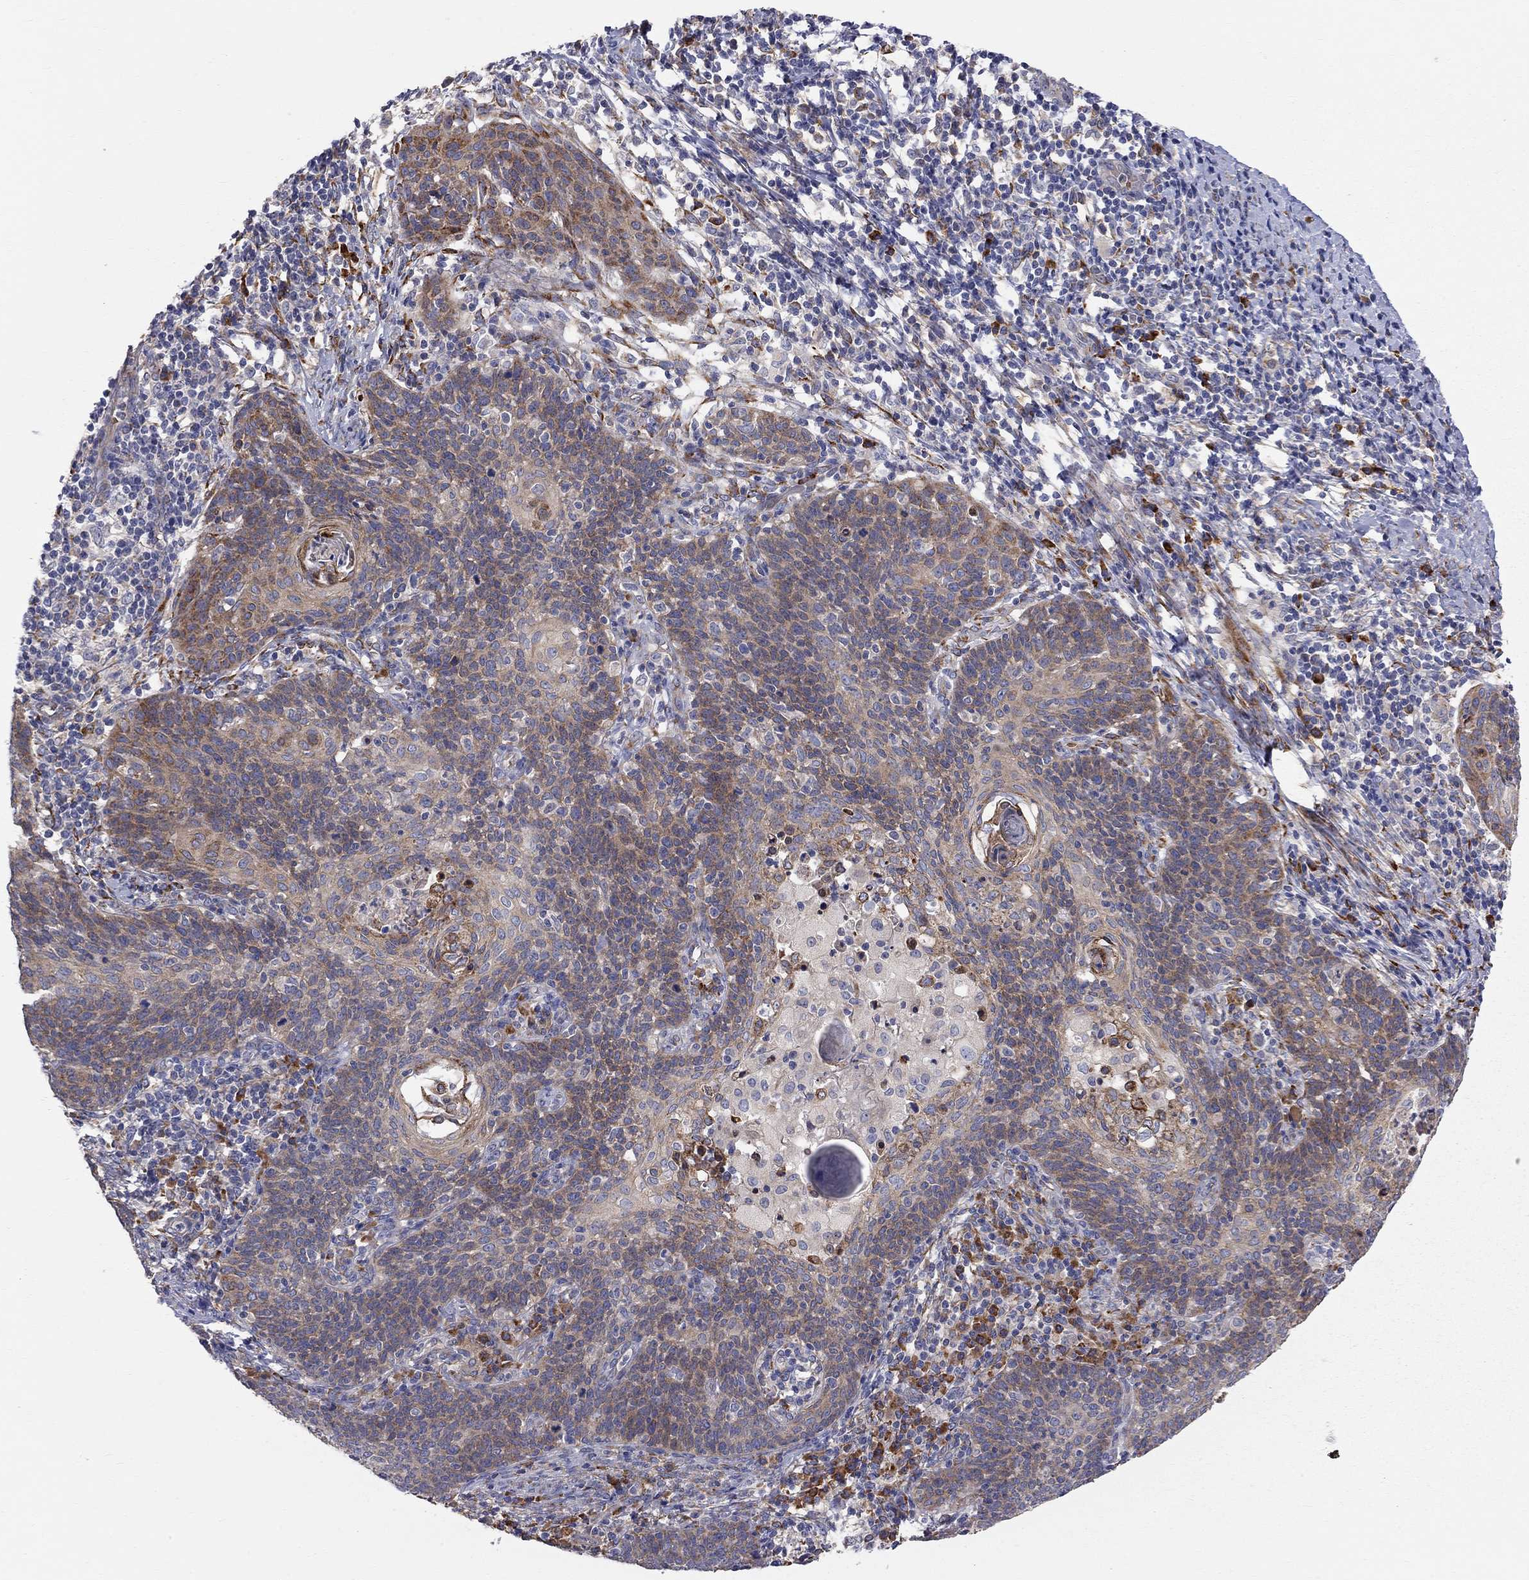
{"staining": {"intensity": "moderate", "quantity": "<25%", "location": "cytoplasmic/membranous"}, "tissue": "cervical cancer", "cell_type": "Tumor cells", "image_type": "cancer", "snomed": [{"axis": "morphology", "description": "Squamous cell carcinoma, NOS"}, {"axis": "topography", "description": "Cervix"}], "caption": "Moderate cytoplasmic/membranous protein expression is appreciated in approximately <25% of tumor cells in cervical cancer (squamous cell carcinoma).", "gene": "CASTOR1", "patient": {"sex": "female", "age": 39}}